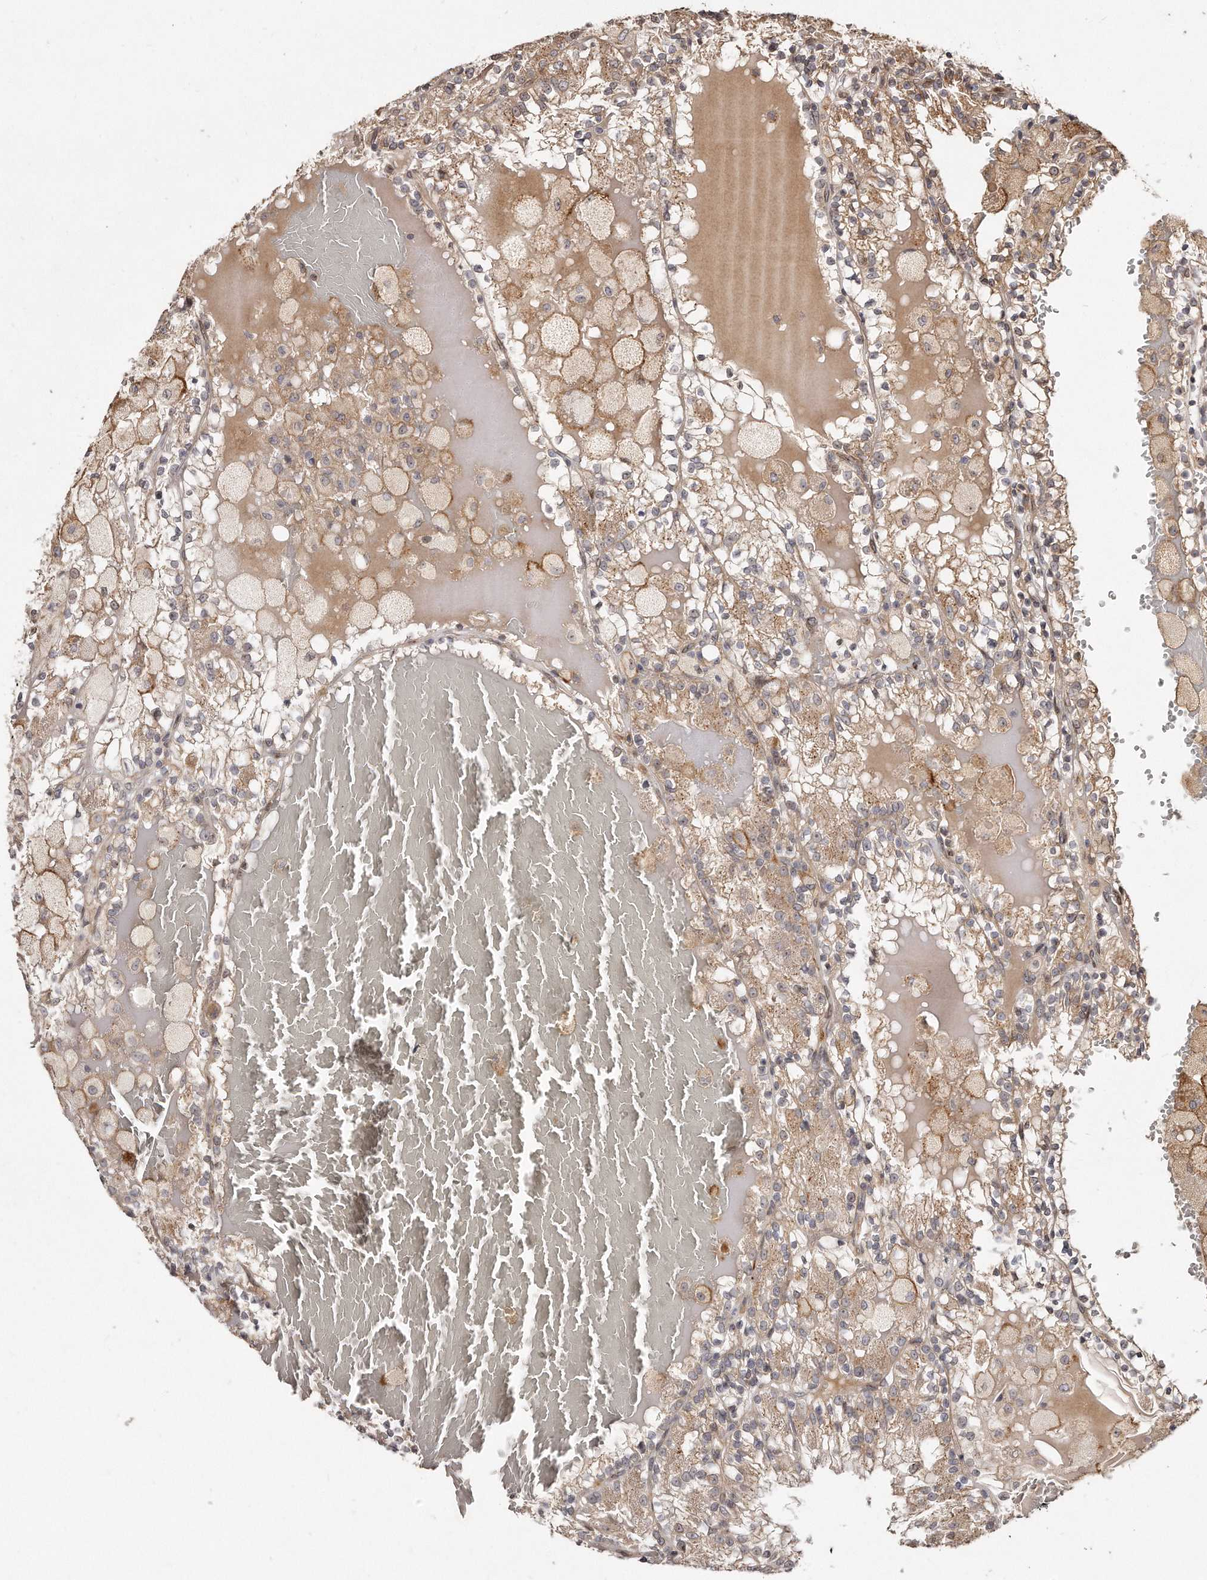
{"staining": {"intensity": "weak", "quantity": ">75%", "location": "cytoplasmic/membranous"}, "tissue": "renal cancer", "cell_type": "Tumor cells", "image_type": "cancer", "snomed": [{"axis": "morphology", "description": "Adenocarcinoma, NOS"}, {"axis": "topography", "description": "Kidney"}], "caption": "IHC staining of renal cancer, which shows low levels of weak cytoplasmic/membranous expression in about >75% of tumor cells indicating weak cytoplasmic/membranous protein staining. The staining was performed using DAB (3,3'-diaminobenzidine) (brown) for protein detection and nuclei were counterstained in hematoxylin (blue).", "gene": "HASPIN", "patient": {"sex": "female", "age": 56}}